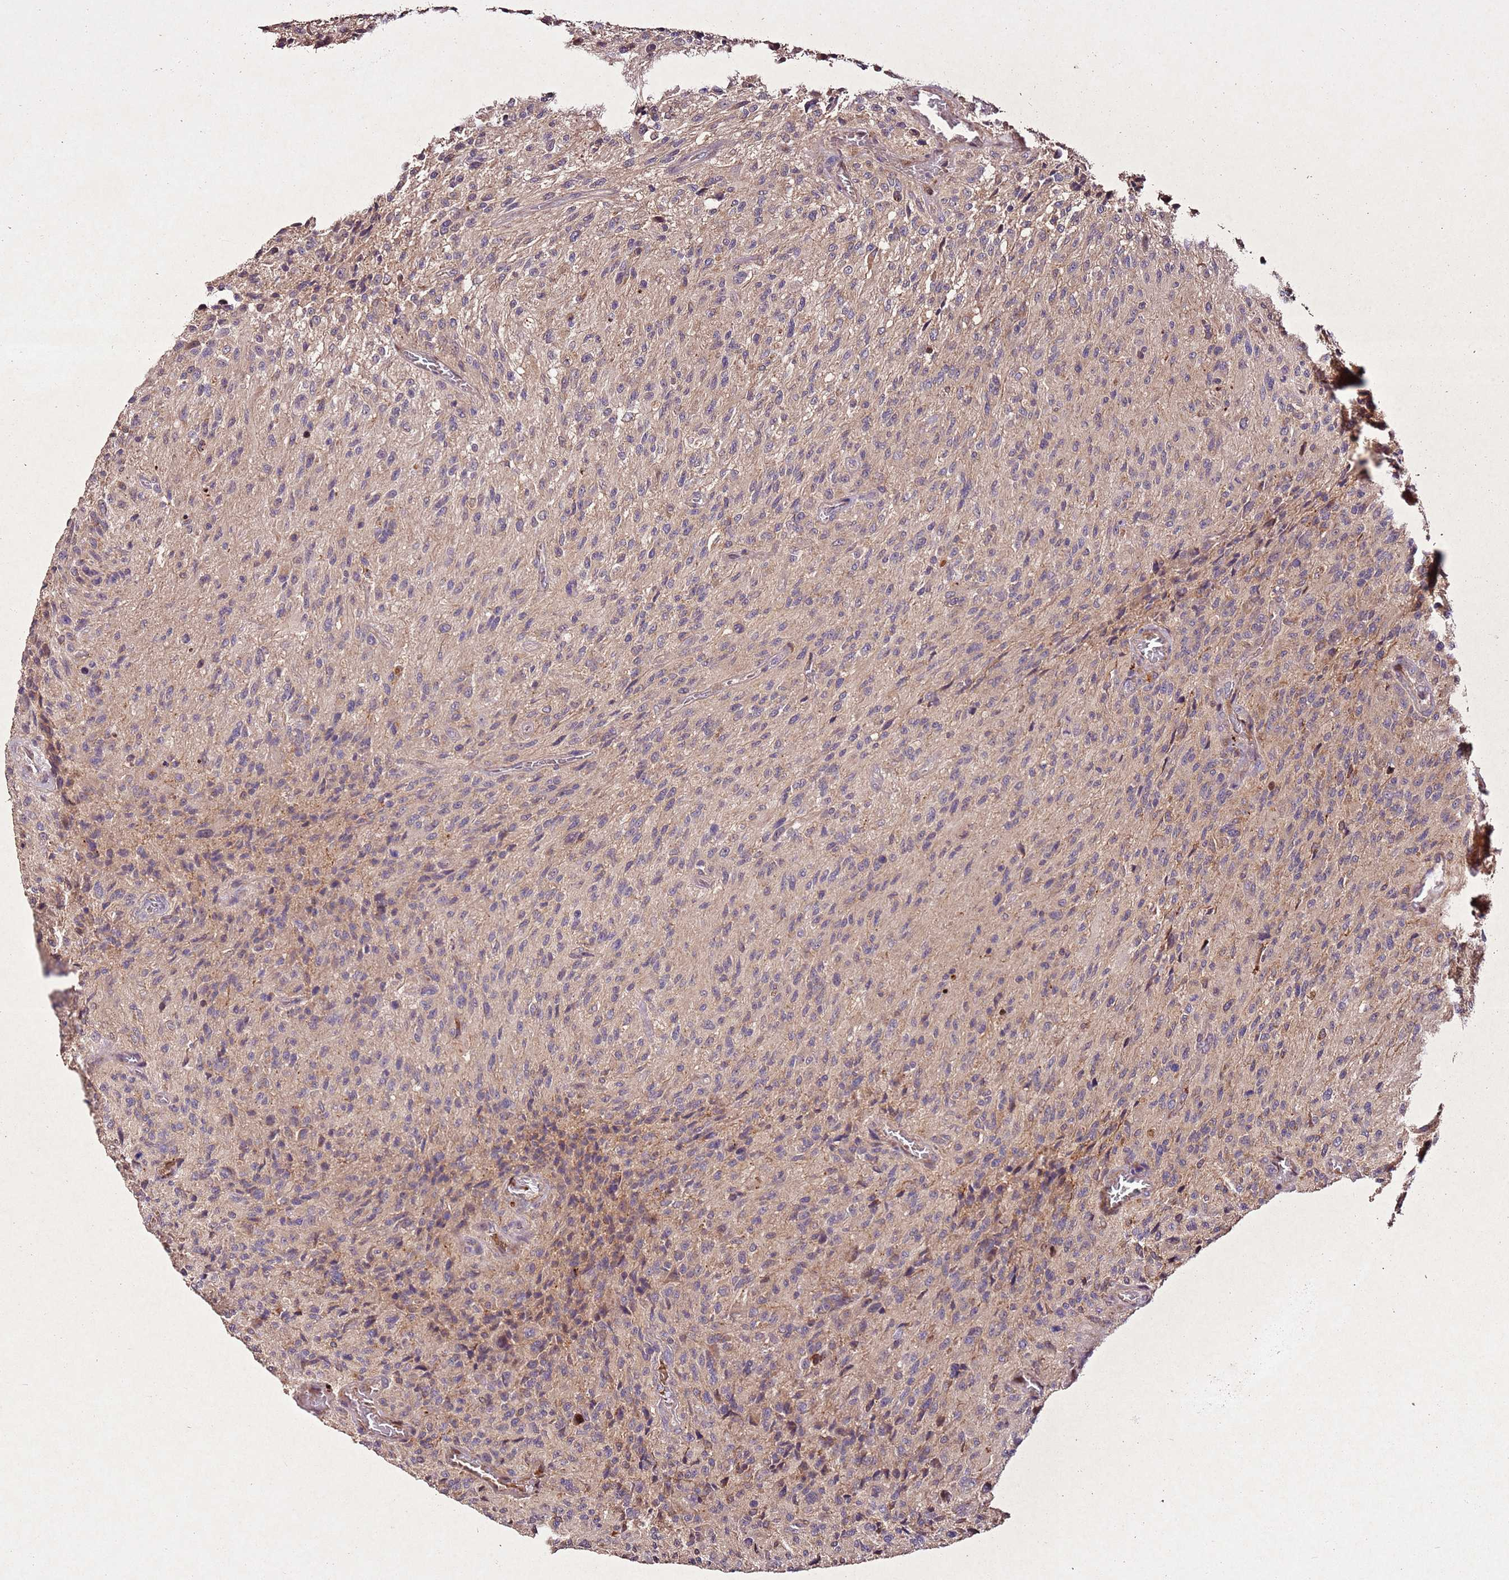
{"staining": {"intensity": "weak", "quantity": ">75%", "location": "cytoplasmic/membranous"}, "tissue": "glioma", "cell_type": "Tumor cells", "image_type": "cancer", "snomed": [{"axis": "morphology", "description": "Normal tissue, NOS"}, {"axis": "morphology", "description": "Glioma, malignant, High grade"}, {"axis": "topography", "description": "Cerebral cortex"}], "caption": "Tumor cells reveal weak cytoplasmic/membranous expression in approximately >75% of cells in glioma.", "gene": "PTMA", "patient": {"sex": "male", "age": 56}}